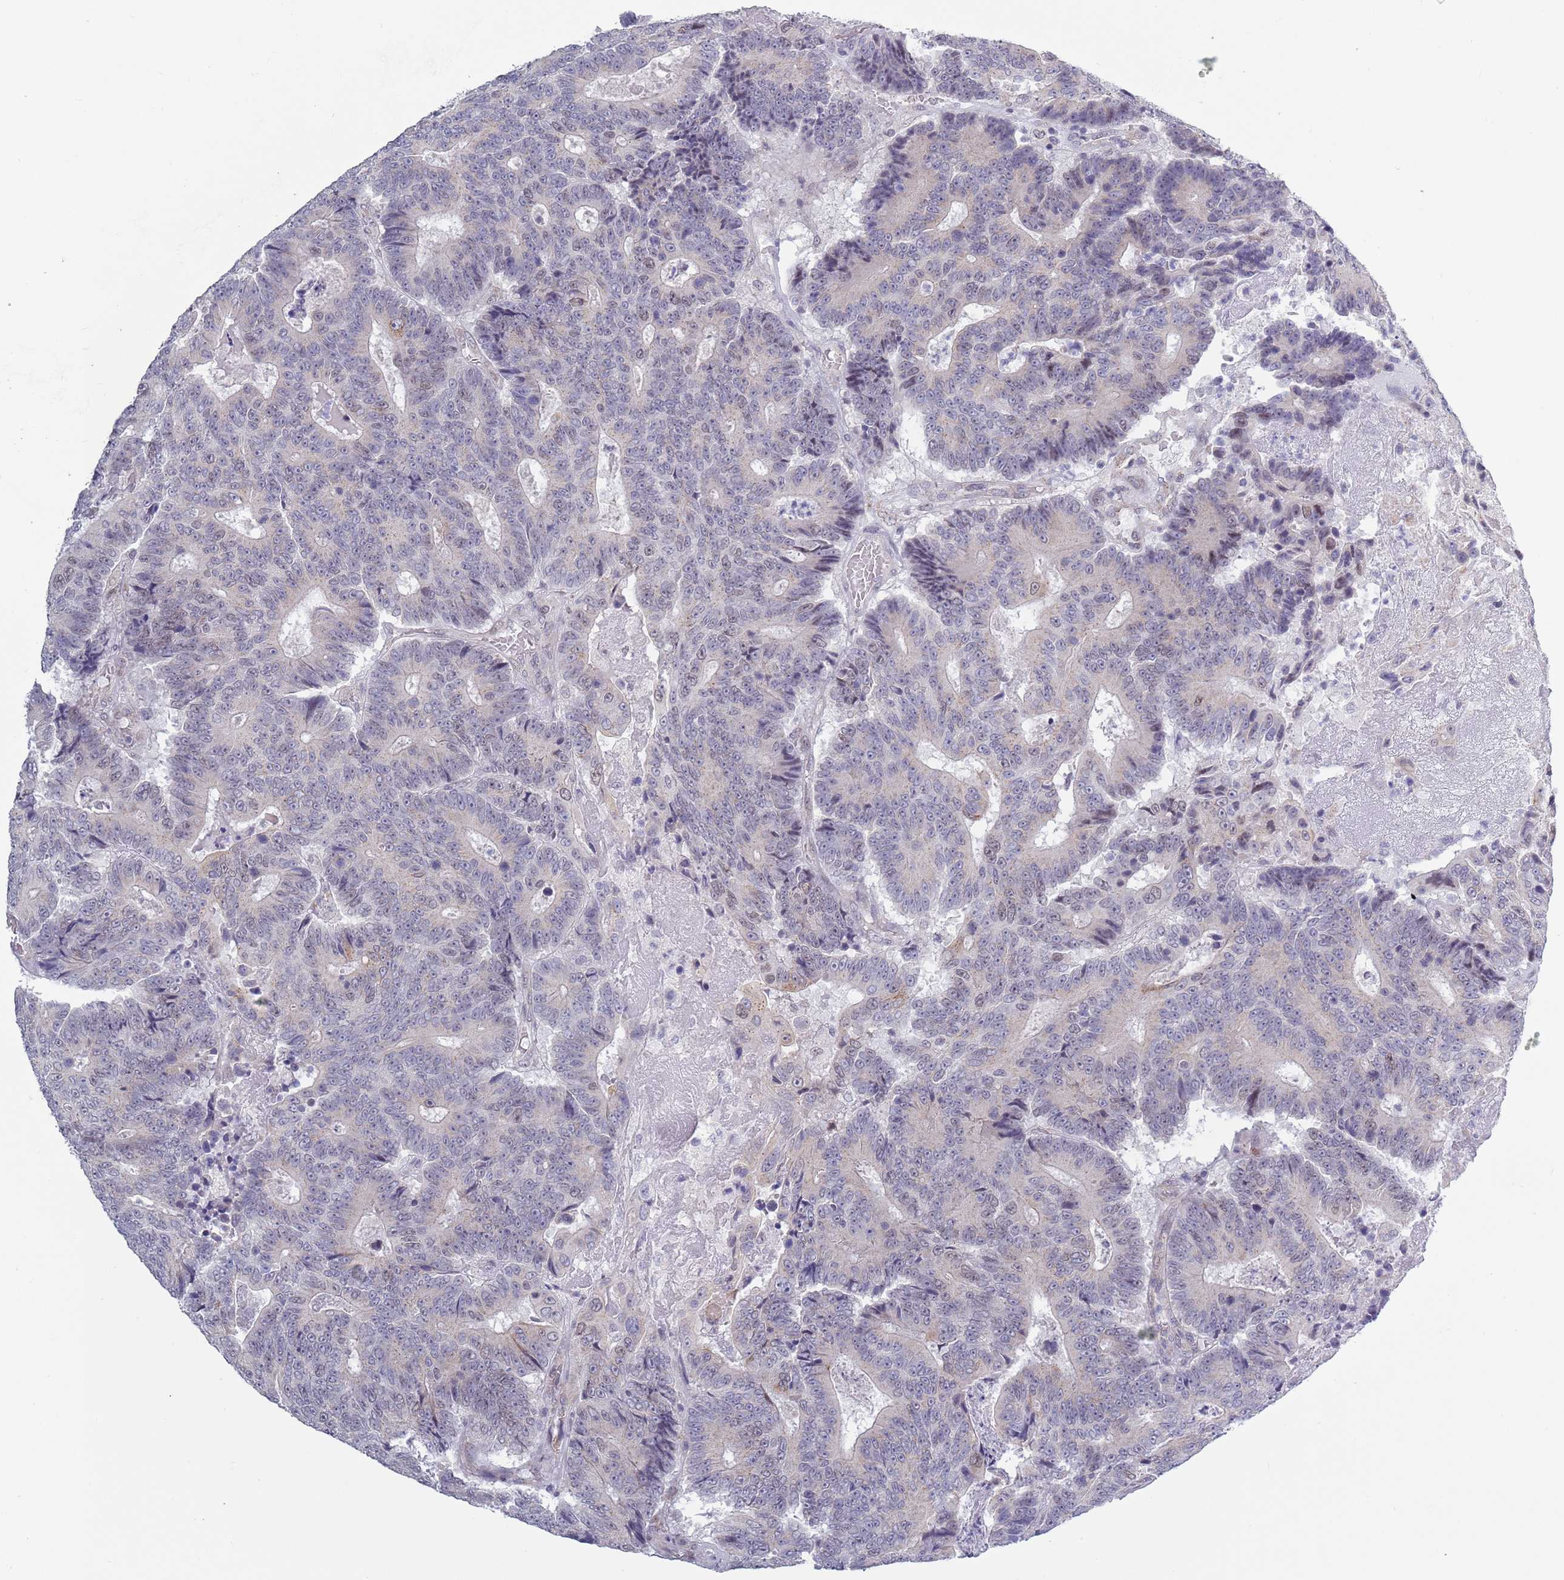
{"staining": {"intensity": "negative", "quantity": "none", "location": "none"}, "tissue": "colorectal cancer", "cell_type": "Tumor cells", "image_type": "cancer", "snomed": [{"axis": "morphology", "description": "Adenocarcinoma, NOS"}, {"axis": "topography", "description": "Colon"}], "caption": "There is no significant expression in tumor cells of colorectal cancer.", "gene": "ZKSCAN2", "patient": {"sex": "male", "age": 83}}